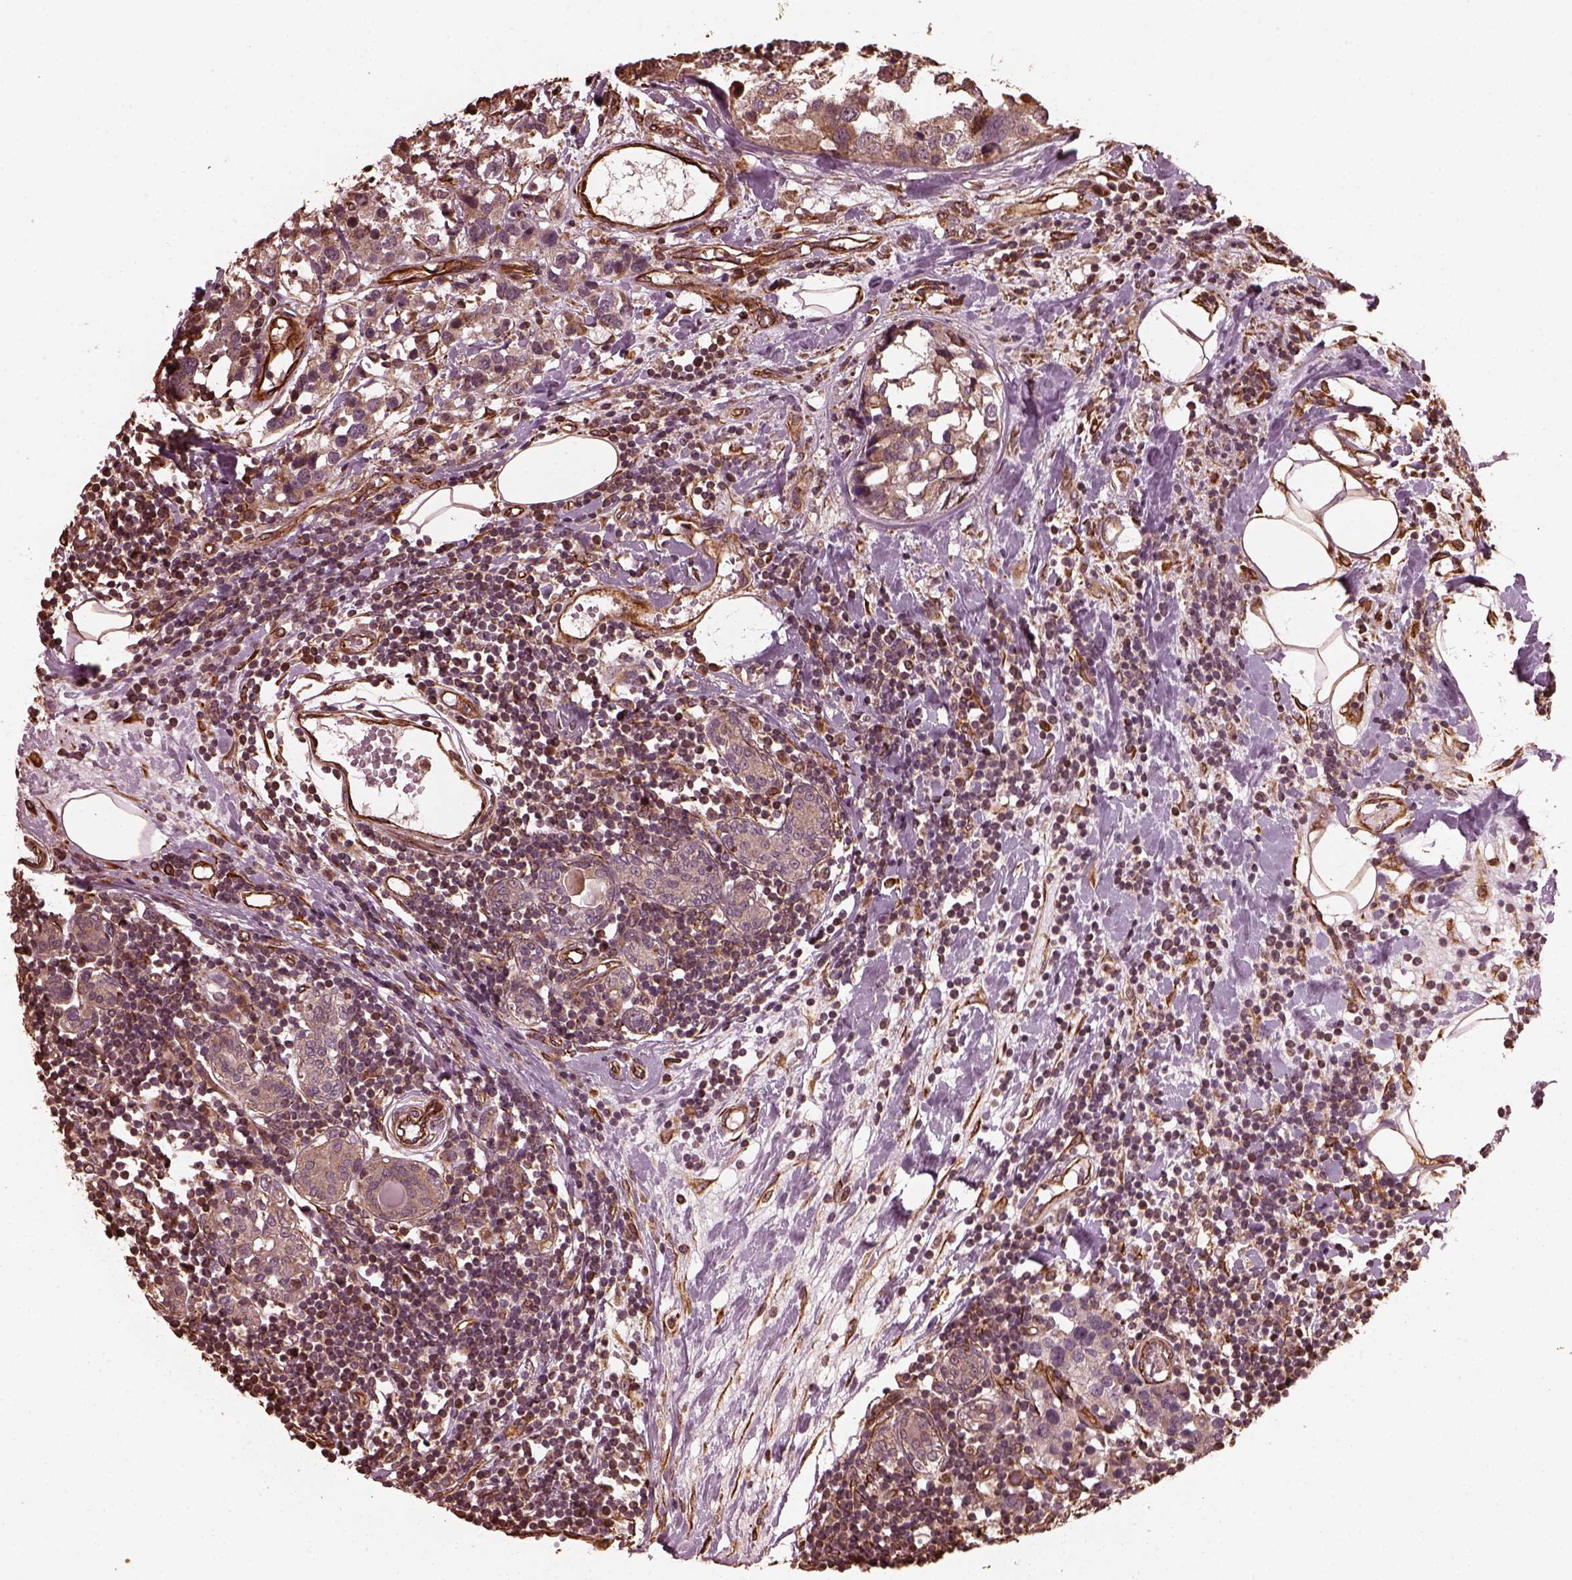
{"staining": {"intensity": "weak", "quantity": "25%-75%", "location": "cytoplasmic/membranous"}, "tissue": "breast cancer", "cell_type": "Tumor cells", "image_type": "cancer", "snomed": [{"axis": "morphology", "description": "Lobular carcinoma"}, {"axis": "topography", "description": "Breast"}], "caption": "Immunohistochemical staining of human breast cancer (lobular carcinoma) reveals weak cytoplasmic/membranous protein staining in about 25%-75% of tumor cells.", "gene": "GTPBP1", "patient": {"sex": "female", "age": 59}}